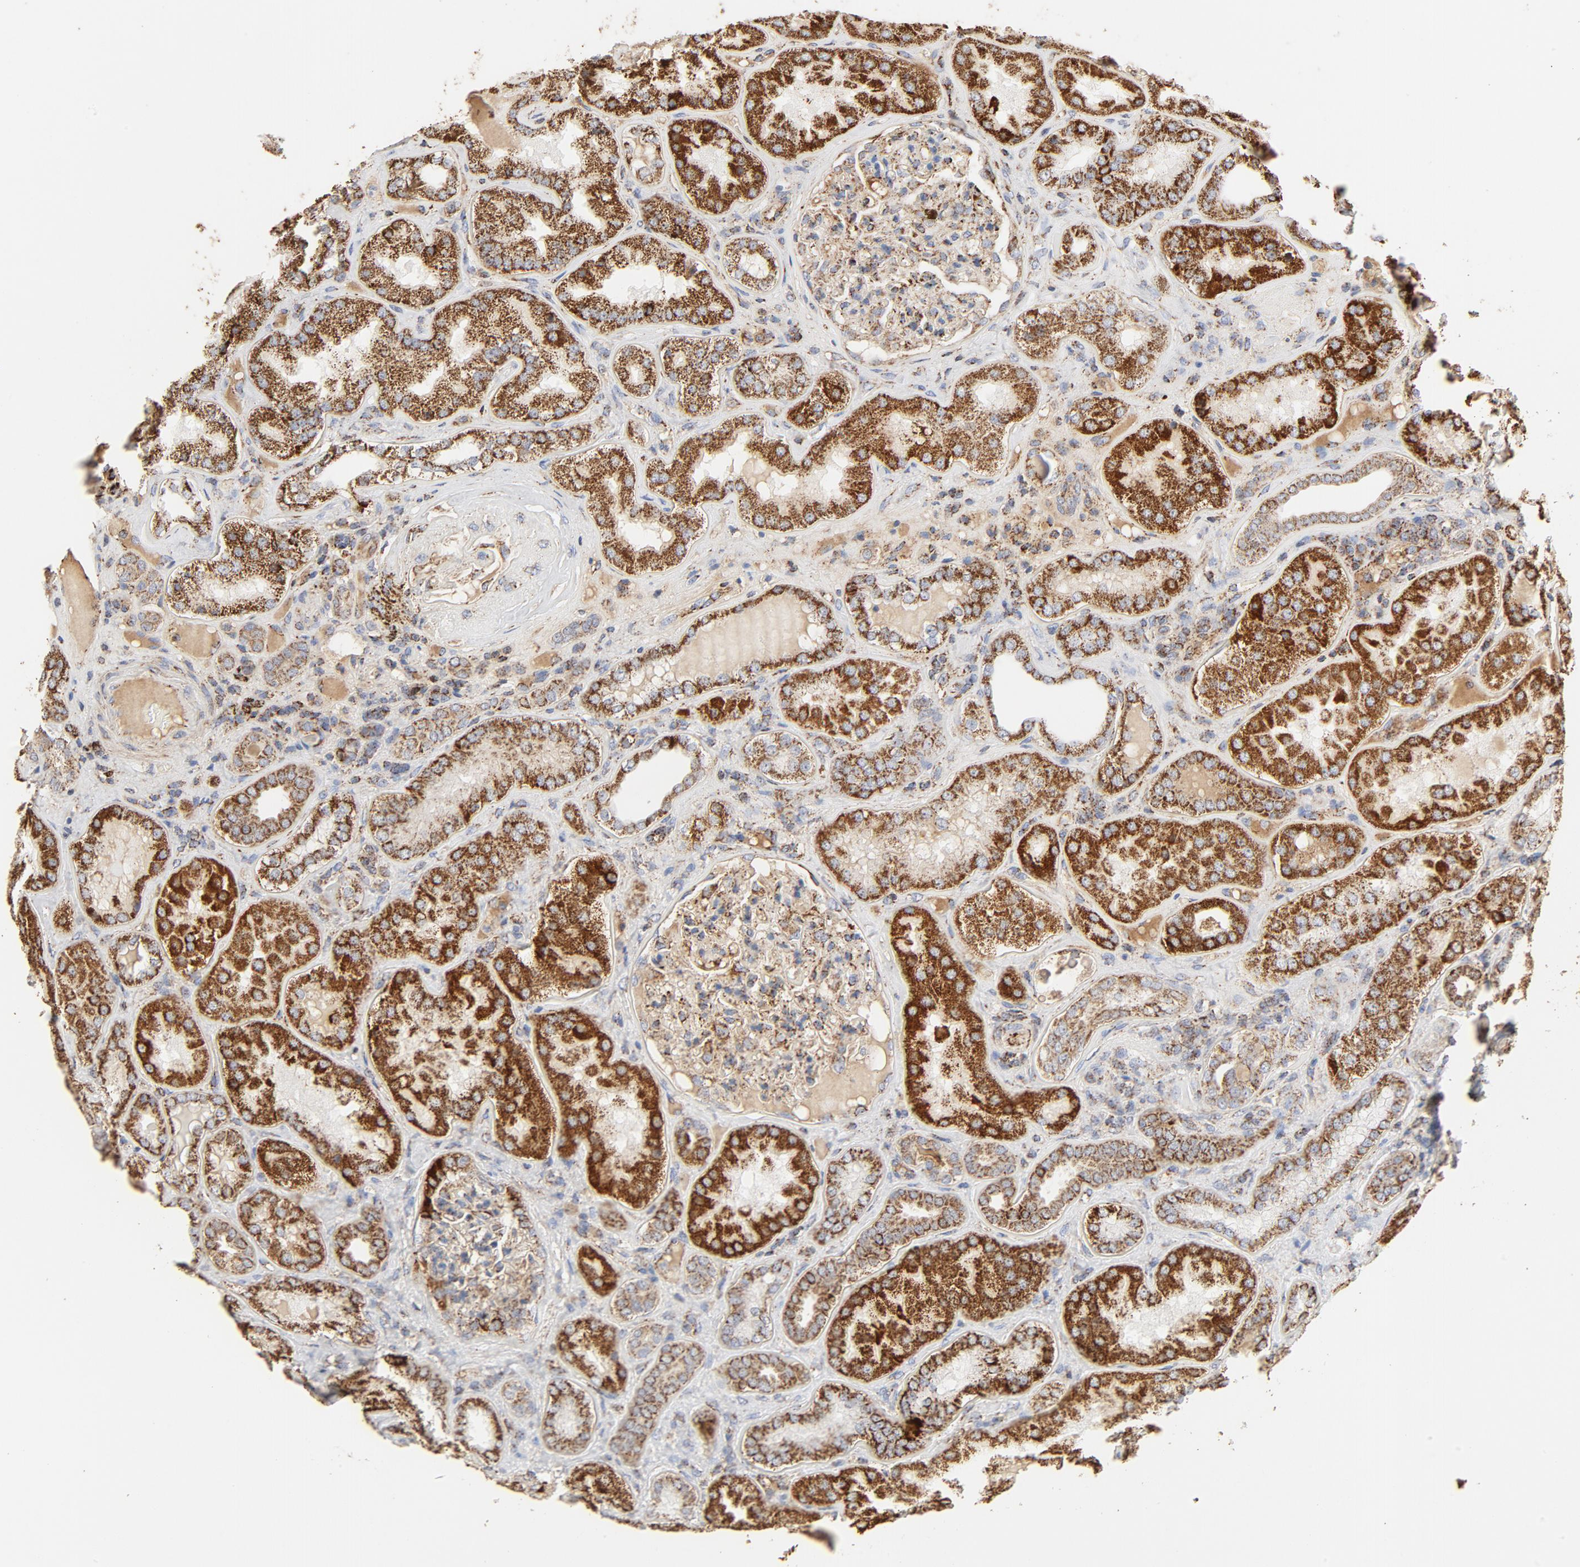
{"staining": {"intensity": "moderate", "quantity": ">75%", "location": "cytoplasmic/membranous"}, "tissue": "kidney", "cell_type": "Cells in glomeruli", "image_type": "normal", "snomed": [{"axis": "morphology", "description": "Normal tissue, NOS"}, {"axis": "topography", "description": "Kidney"}], "caption": "Approximately >75% of cells in glomeruli in unremarkable human kidney demonstrate moderate cytoplasmic/membranous protein expression as visualized by brown immunohistochemical staining.", "gene": "PCNX4", "patient": {"sex": "female", "age": 56}}